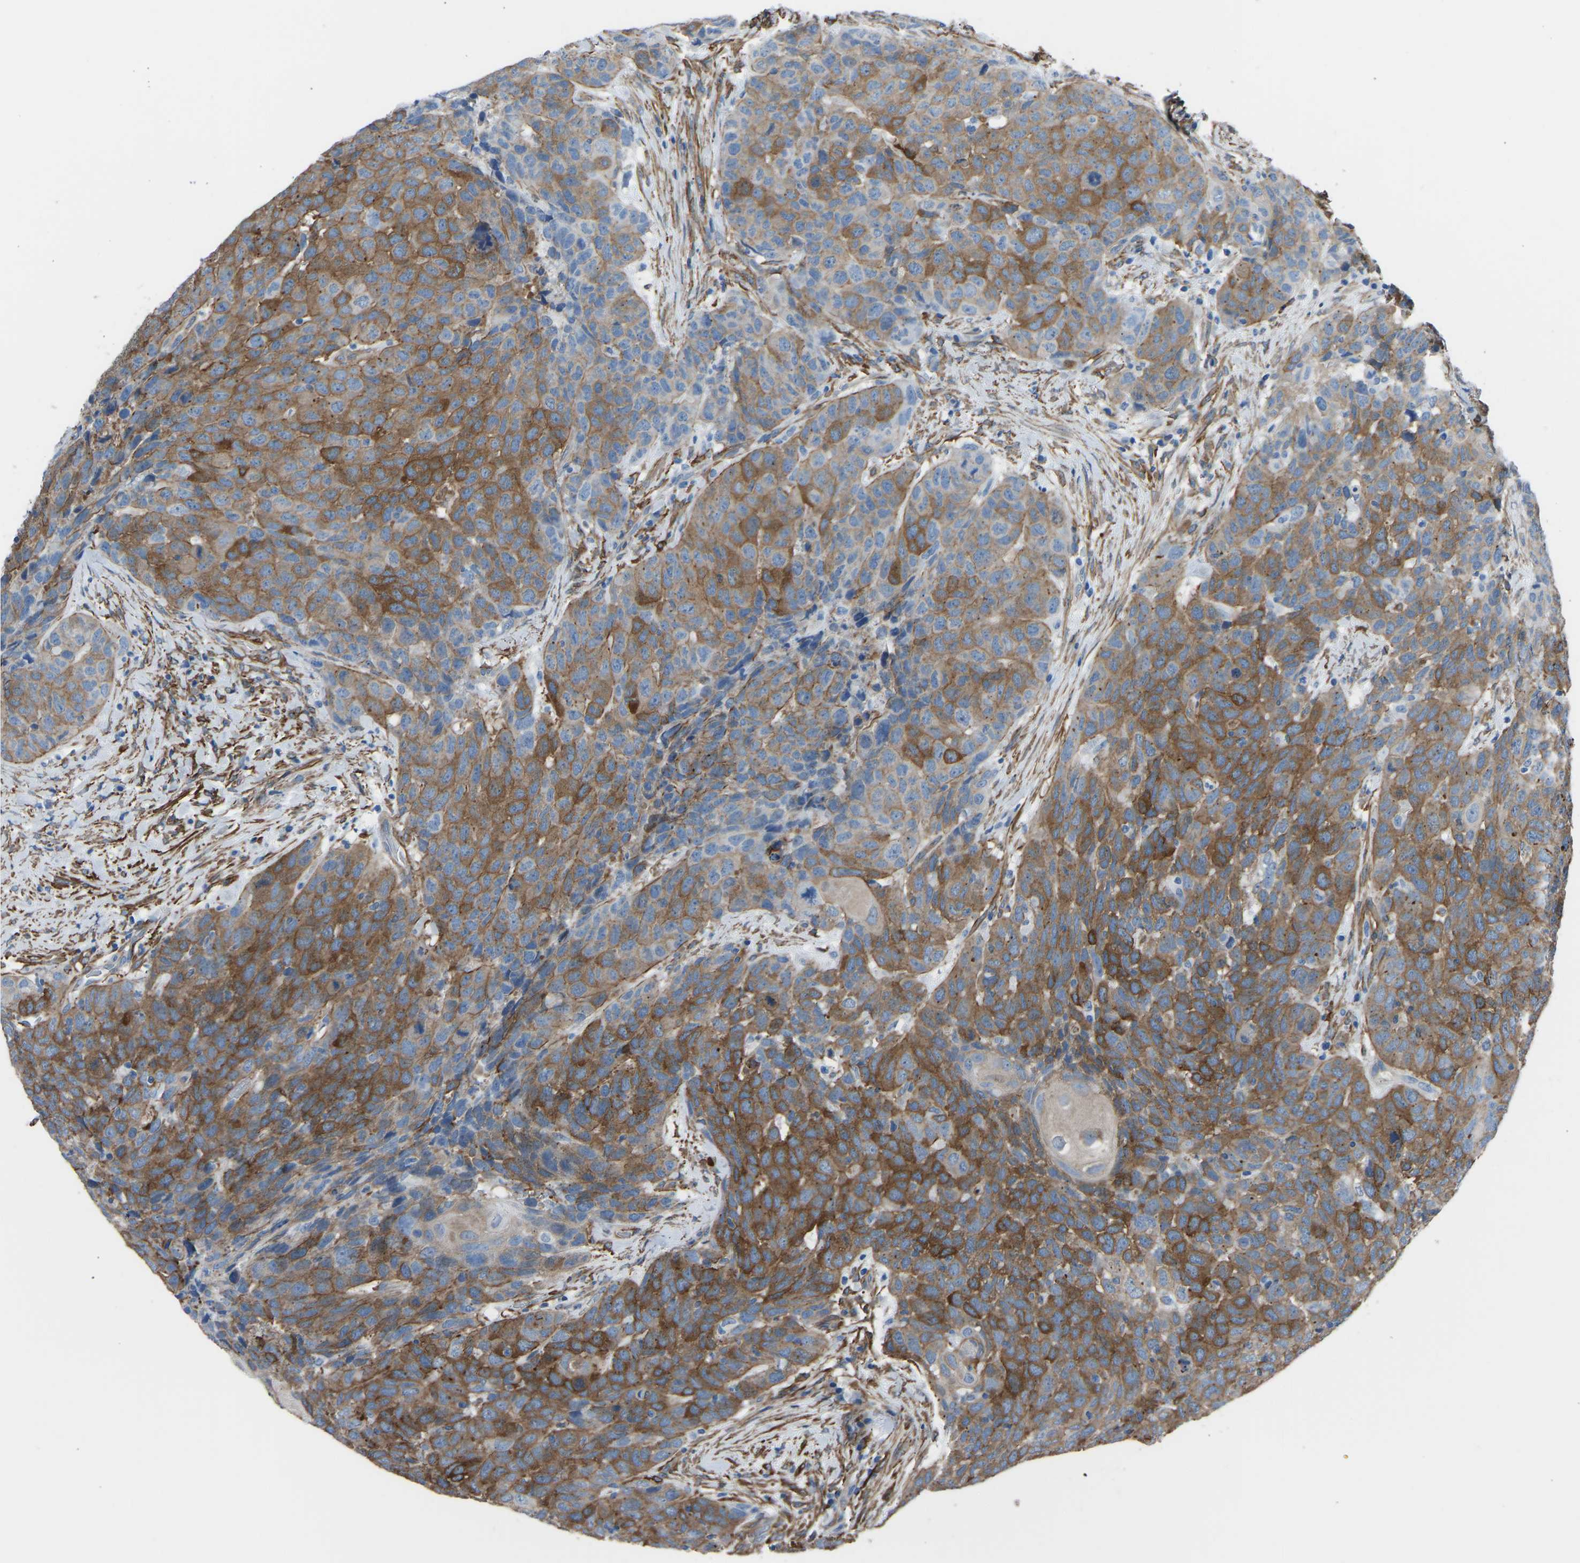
{"staining": {"intensity": "moderate", "quantity": ">75%", "location": "cytoplasmic/membranous"}, "tissue": "head and neck cancer", "cell_type": "Tumor cells", "image_type": "cancer", "snomed": [{"axis": "morphology", "description": "Squamous cell carcinoma, NOS"}, {"axis": "topography", "description": "Head-Neck"}], "caption": "The image shows a brown stain indicating the presence of a protein in the cytoplasmic/membranous of tumor cells in squamous cell carcinoma (head and neck).", "gene": "MYH10", "patient": {"sex": "male", "age": 66}}